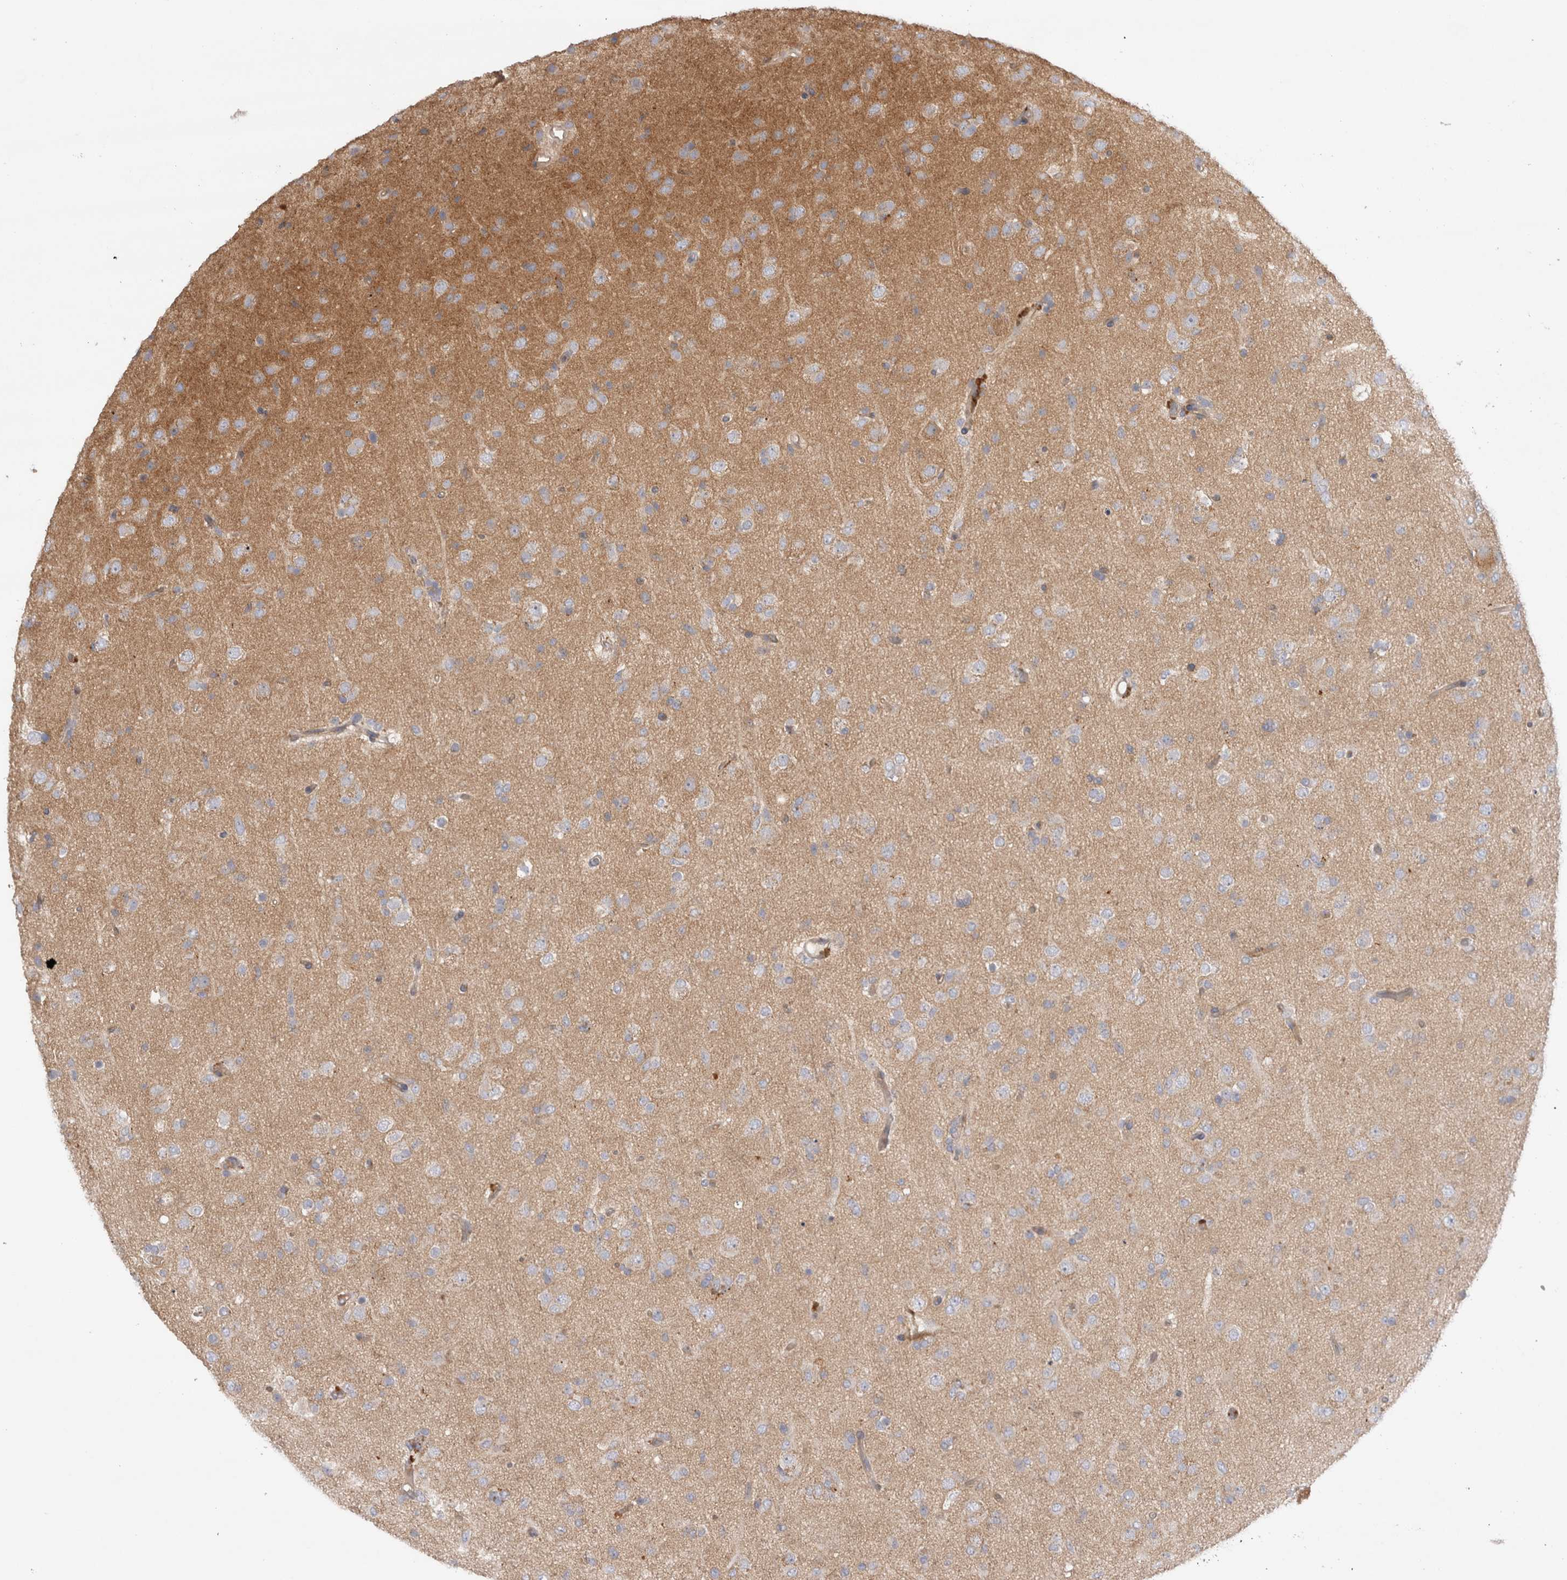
{"staining": {"intensity": "negative", "quantity": "none", "location": "none"}, "tissue": "glioma", "cell_type": "Tumor cells", "image_type": "cancer", "snomed": [{"axis": "morphology", "description": "Glioma, malignant, Low grade"}, {"axis": "topography", "description": "Brain"}], "caption": "Tumor cells show no significant protein positivity in low-grade glioma (malignant). (DAB (3,3'-diaminobenzidine) immunohistochemistry (IHC), high magnification).", "gene": "PDCD10", "patient": {"sex": "male", "age": 65}}